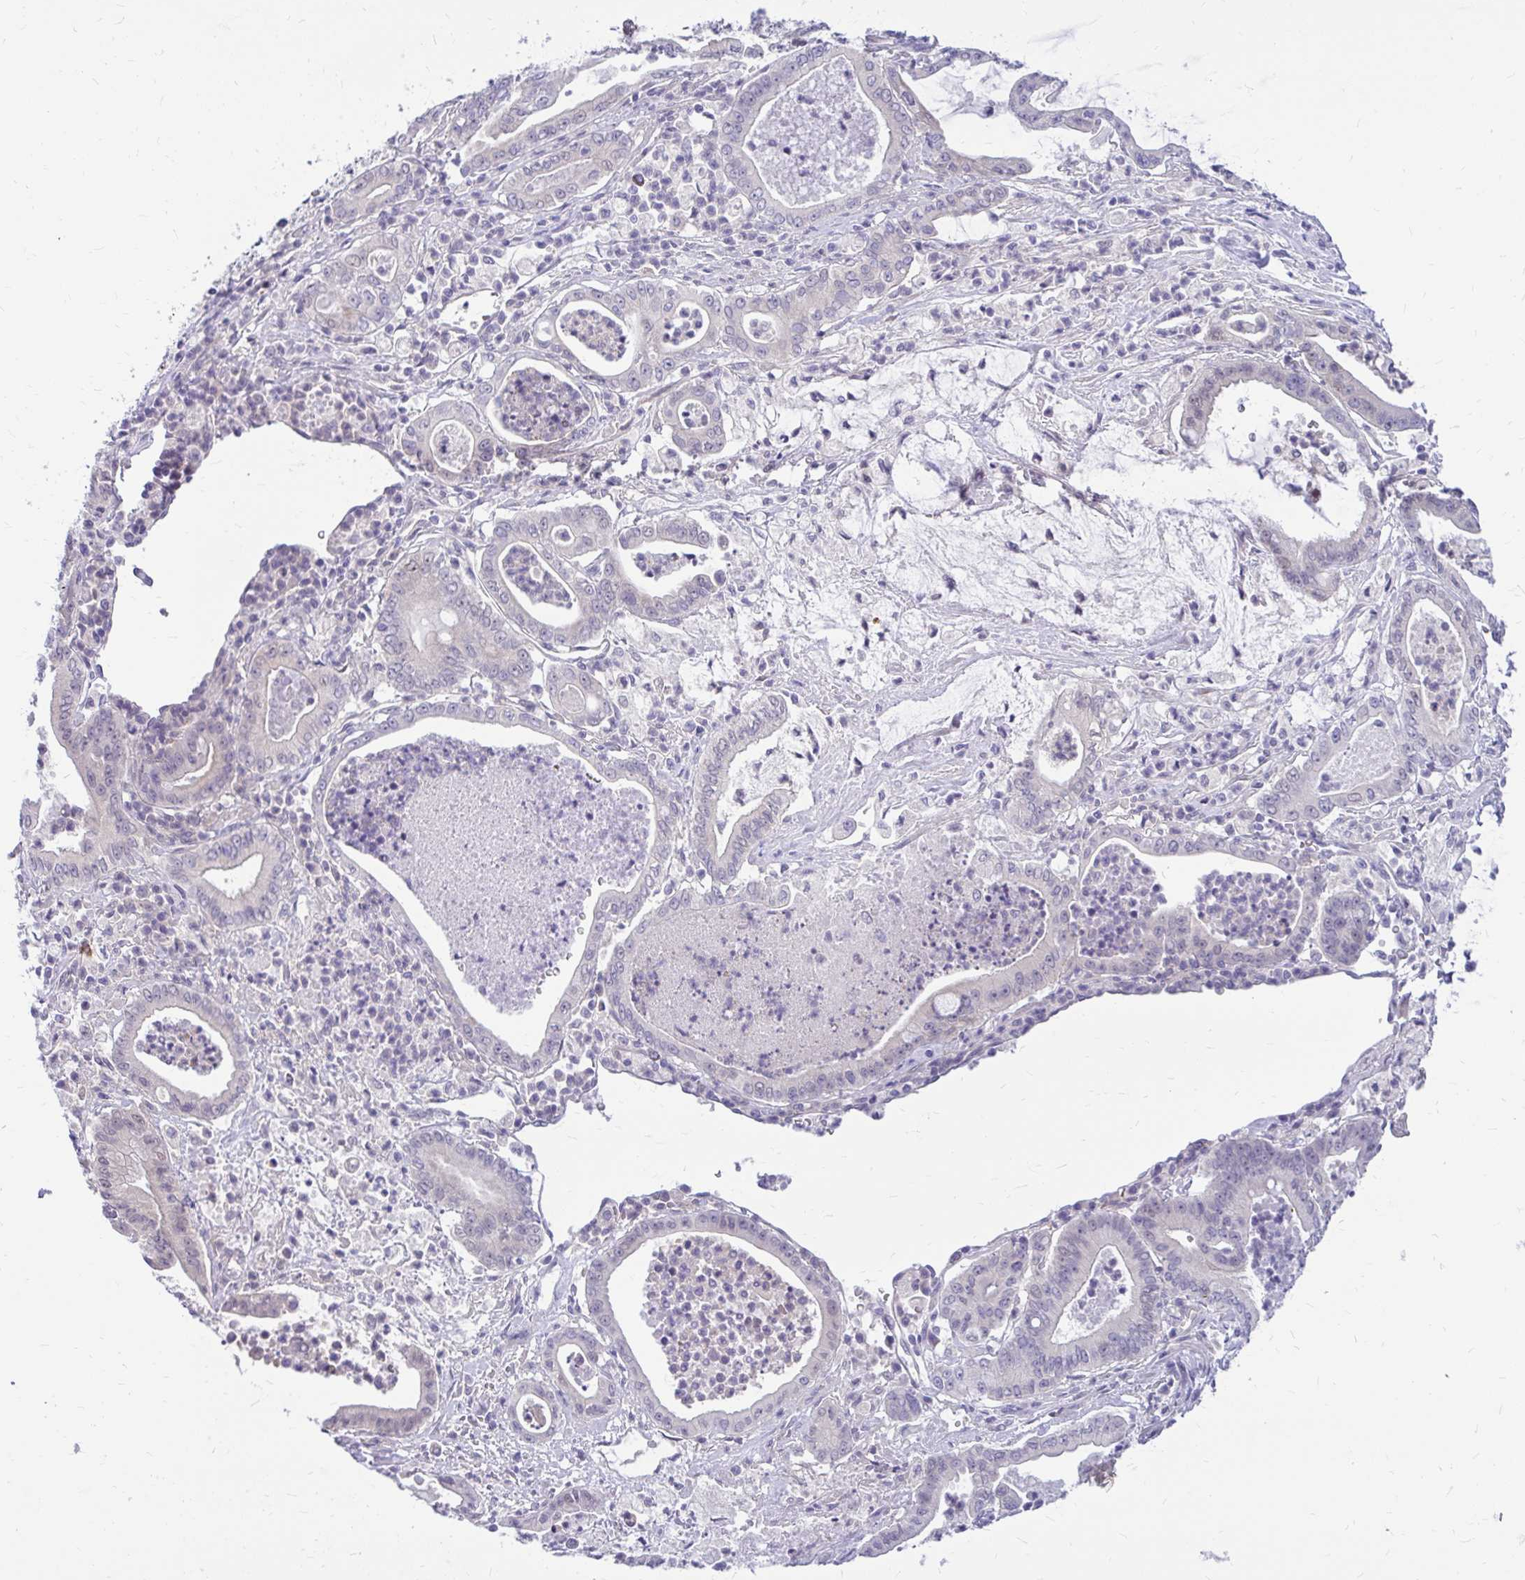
{"staining": {"intensity": "negative", "quantity": "none", "location": "none"}, "tissue": "pancreatic cancer", "cell_type": "Tumor cells", "image_type": "cancer", "snomed": [{"axis": "morphology", "description": "Adenocarcinoma, NOS"}, {"axis": "topography", "description": "Pancreas"}], "caption": "Tumor cells show no significant protein expression in pancreatic cancer (adenocarcinoma).", "gene": "MAP1LC3A", "patient": {"sex": "male", "age": 71}}